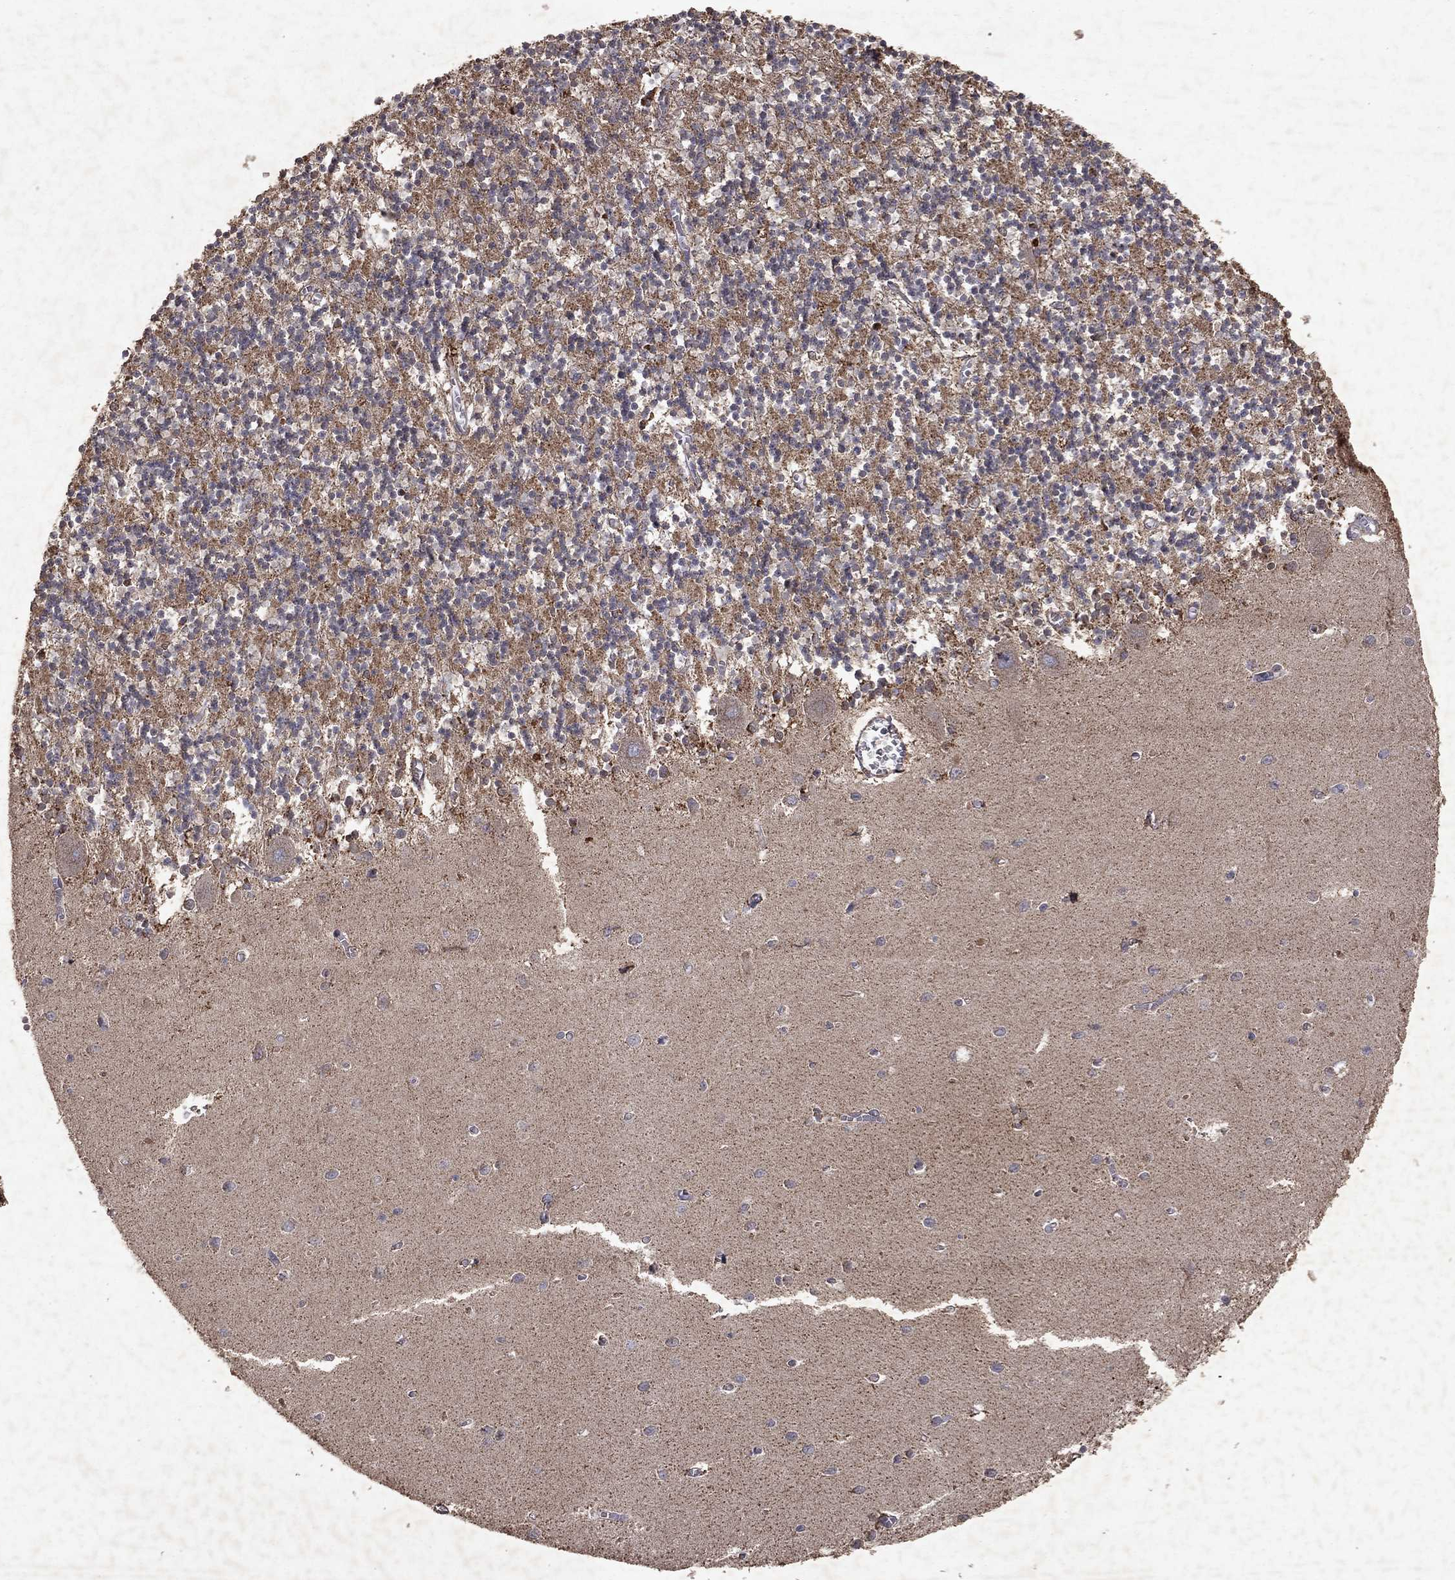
{"staining": {"intensity": "negative", "quantity": "none", "location": "none"}, "tissue": "cerebellum", "cell_type": "Cells in granular layer", "image_type": "normal", "snomed": [{"axis": "morphology", "description": "Normal tissue, NOS"}, {"axis": "topography", "description": "Cerebellum"}], "caption": "Cerebellum stained for a protein using IHC displays no staining cells in granular layer.", "gene": "PYROXD2", "patient": {"sex": "female", "age": 64}}